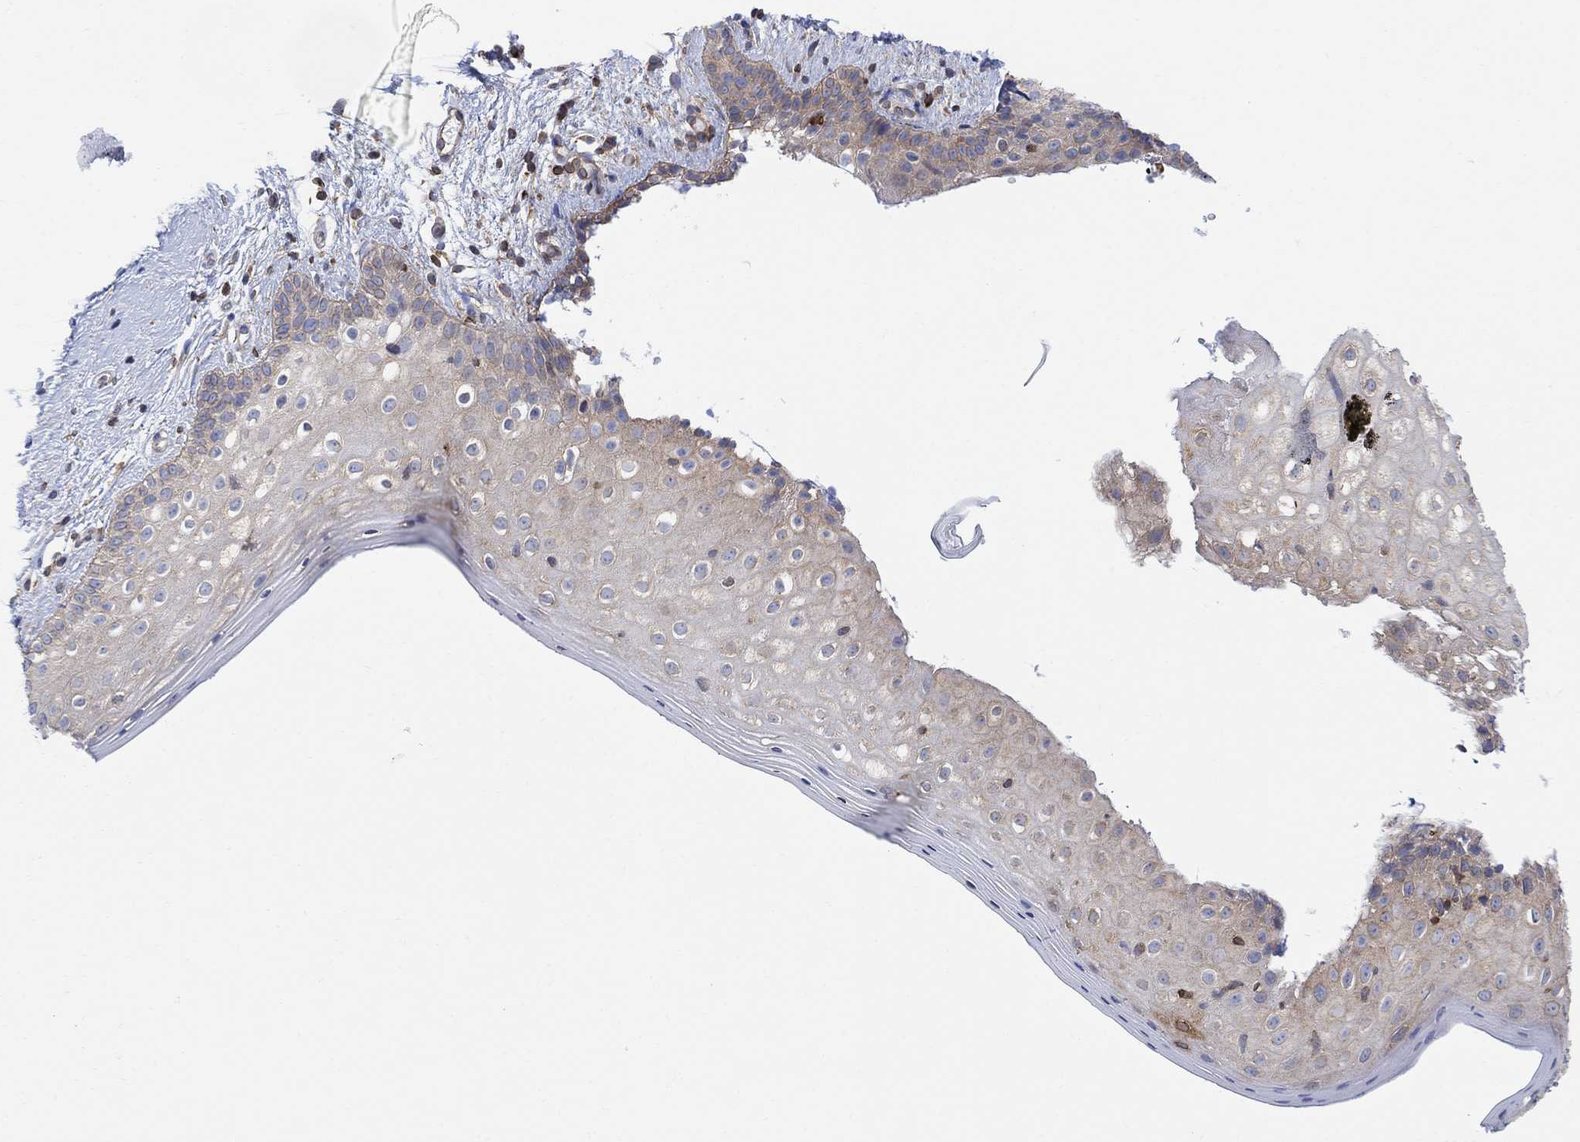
{"staining": {"intensity": "weak", "quantity": "<25%", "location": "cytoplasmic/membranous"}, "tissue": "vagina", "cell_type": "Squamous epithelial cells", "image_type": "normal", "snomed": [{"axis": "morphology", "description": "Normal tissue, NOS"}, {"axis": "topography", "description": "Vagina"}], "caption": "This is an IHC histopathology image of normal human vagina. There is no positivity in squamous epithelial cells.", "gene": "GBP5", "patient": {"sex": "female", "age": 47}}